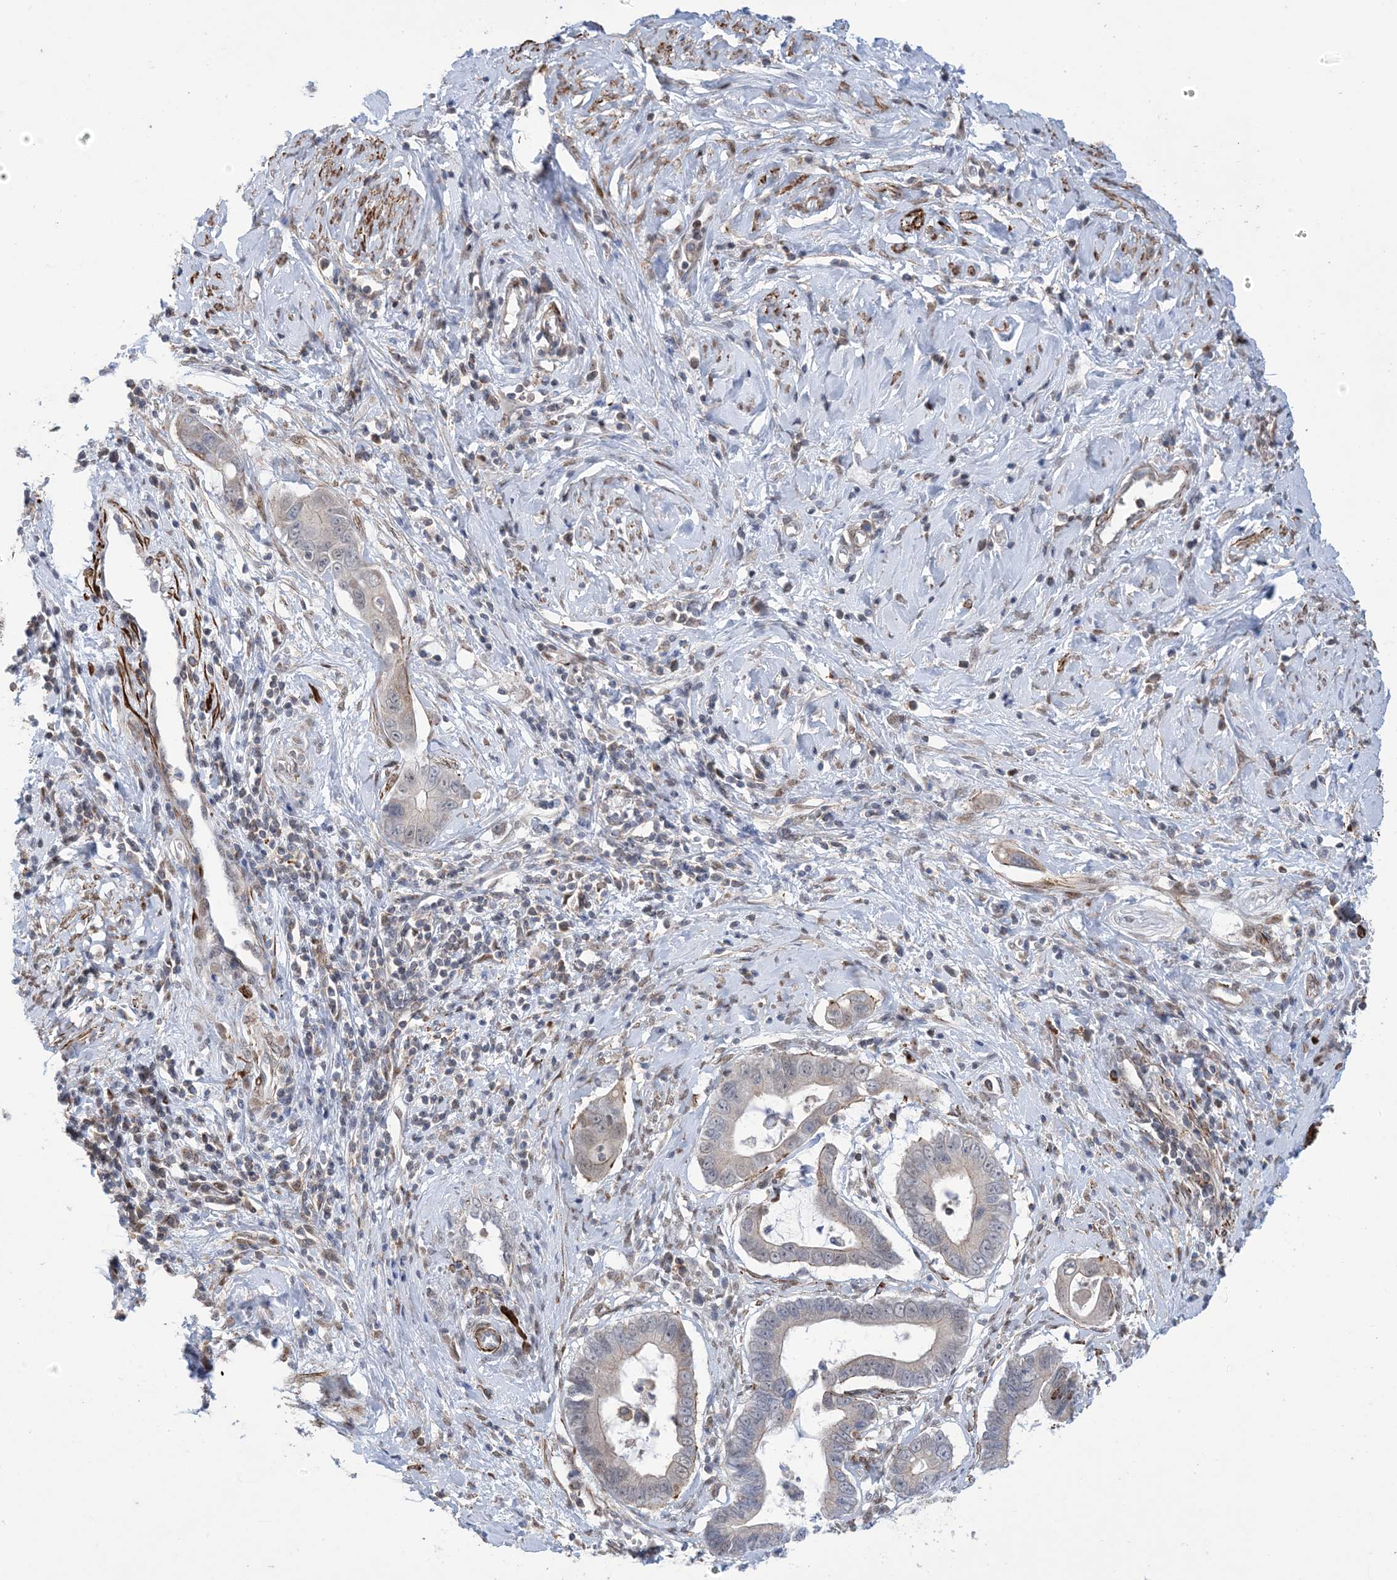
{"staining": {"intensity": "weak", "quantity": "25%-75%", "location": "cytoplasmic/membranous"}, "tissue": "cervical cancer", "cell_type": "Tumor cells", "image_type": "cancer", "snomed": [{"axis": "morphology", "description": "Adenocarcinoma, NOS"}, {"axis": "topography", "description": "Cervix"}], "caption": "A low amount of weak cytoplasmic/membranous staining is identified in approximately 25%-75% of tumor cells in cervical cancer tissue.", "gene": "ZNF8", "patient": {"sex": "female", "age": 44}}